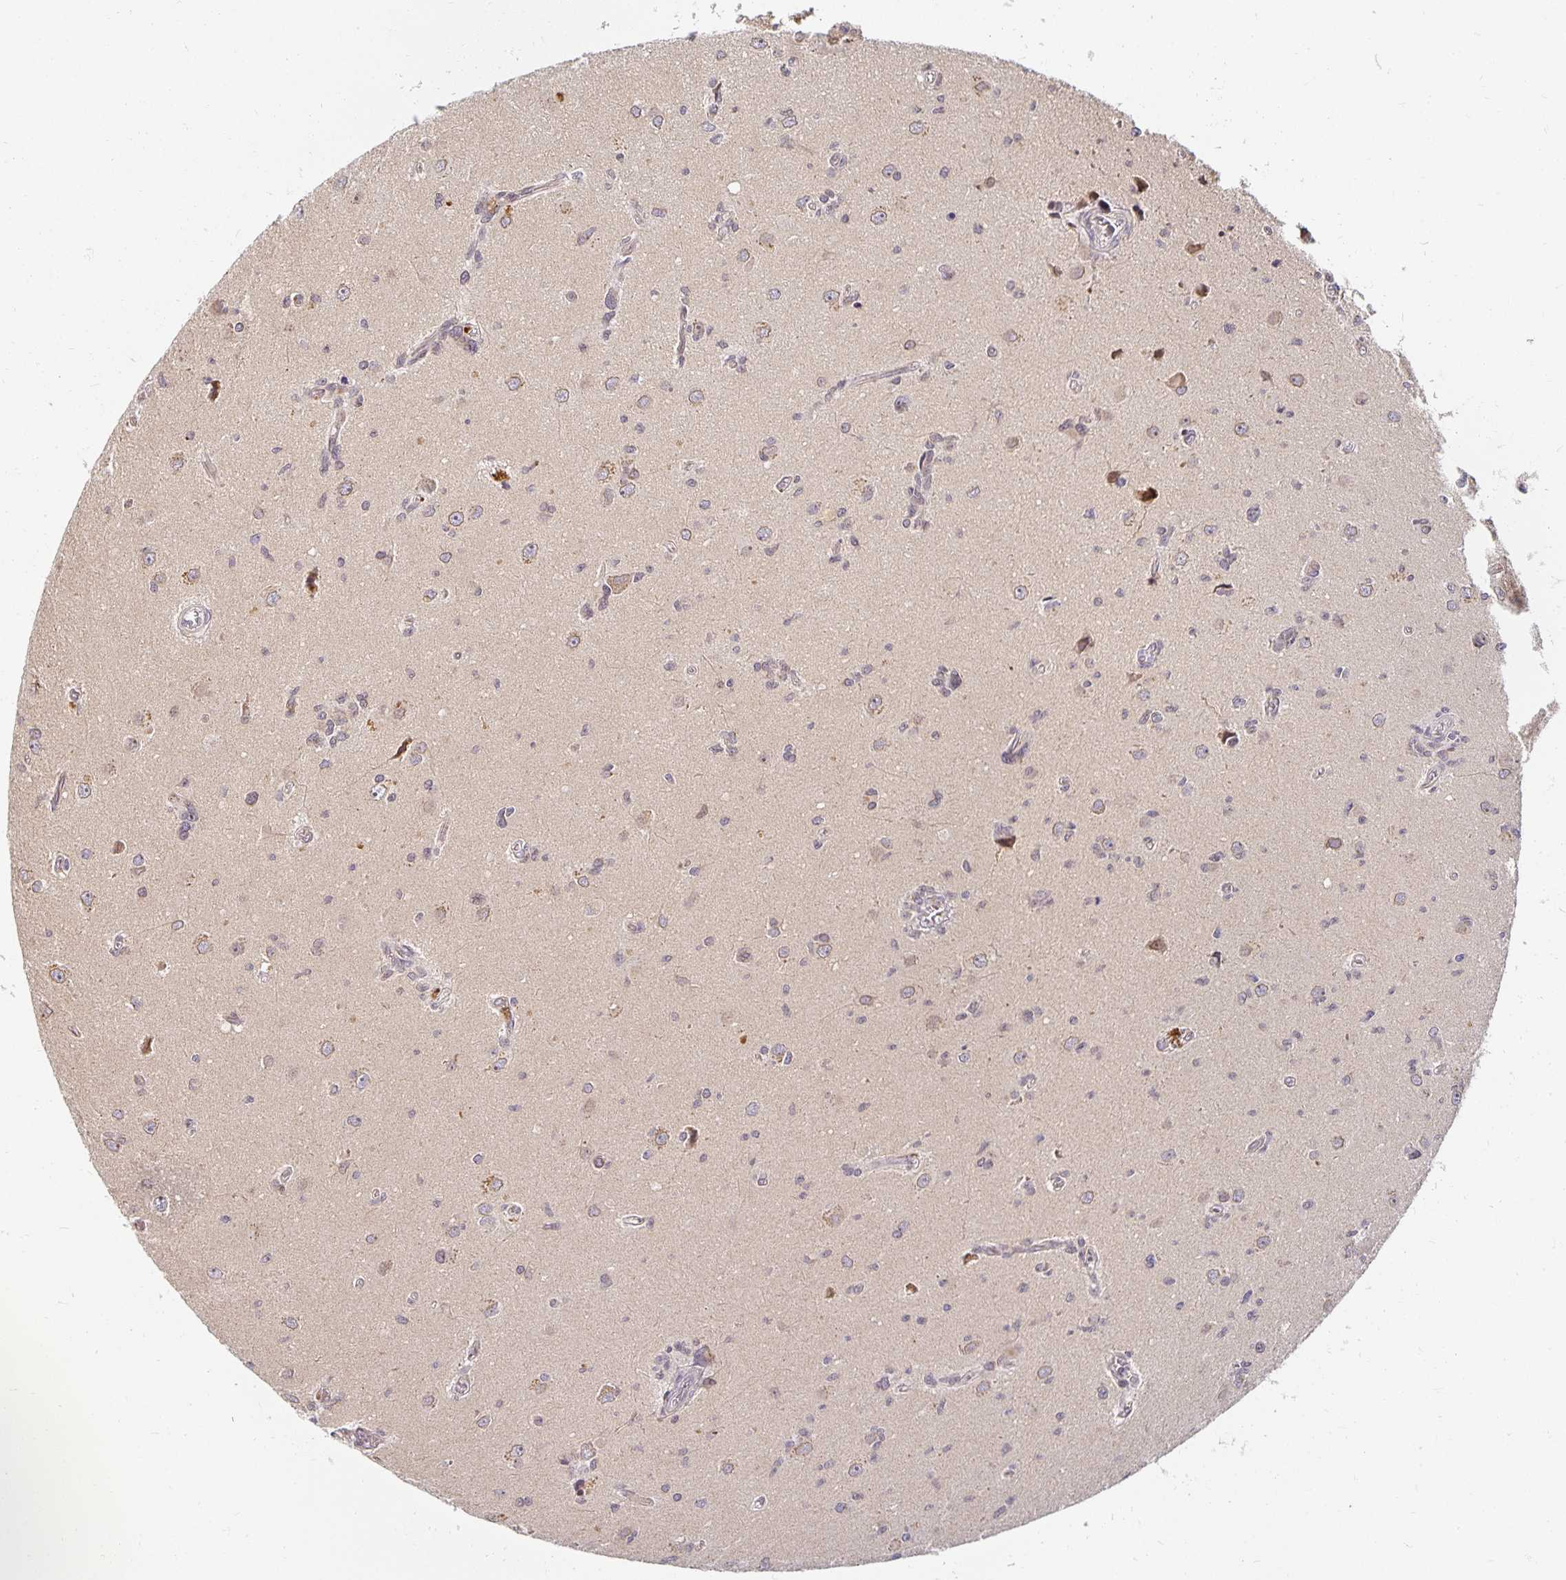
{"staining": {"intensity": "weak", "quantity": "<25%", "location": "cytoplasmic/membranous"}, "tissue": "glioma", "cell_type": "Tumor cells", "image_type": "cancer", "snomed": [{"axis": "morphology", "description": "Glioma, malignant, High grade"}, {"axis": "topography", "description": "Brain"}], "caption": "High-grade glioma (malignant) stained for a protein using immunohistochemistry displays no expression tumor cells.", "gene": "EHF", "patient": {"sex": "male", "age": 67}}